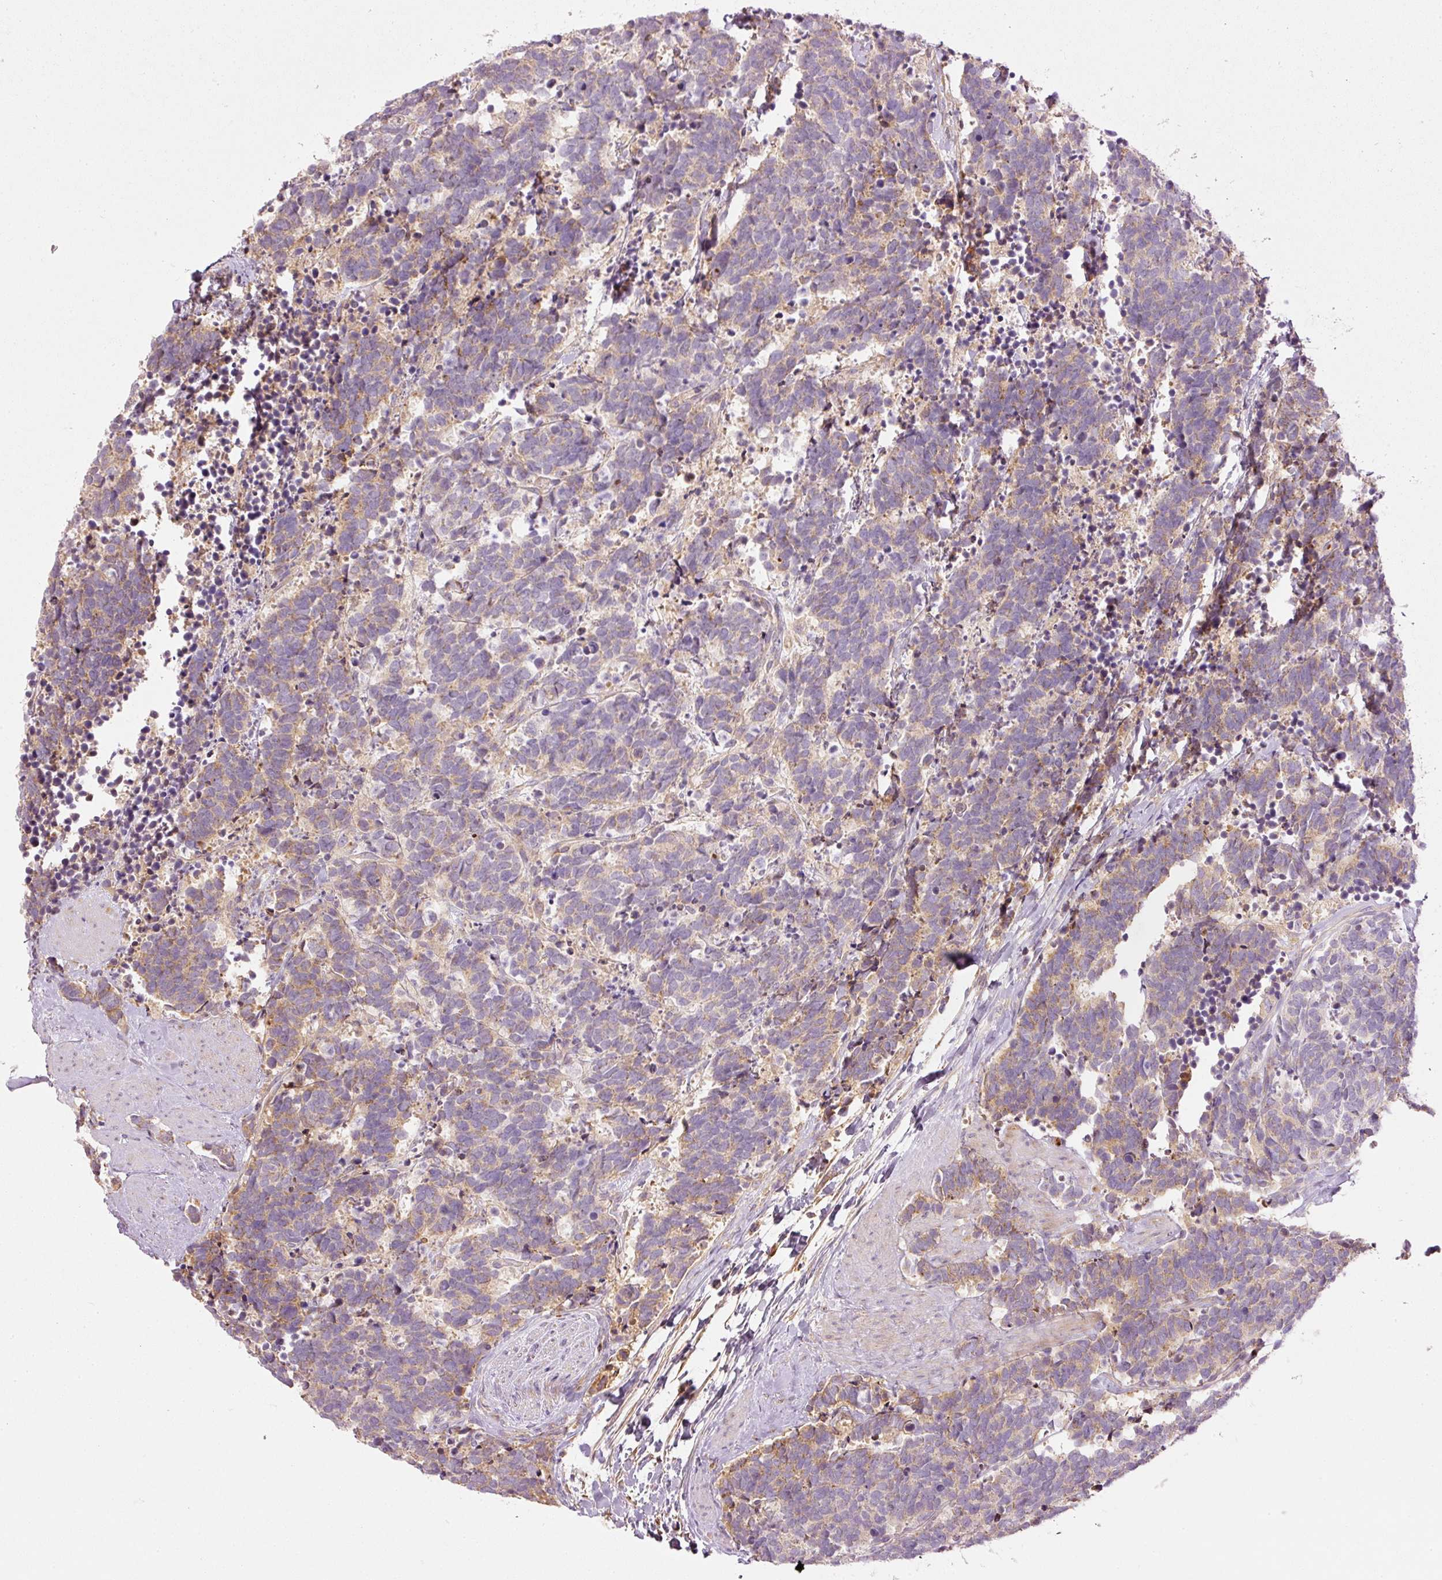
{"staining": {"intensity": "weak", "quantity": "25%-75%", "location": "cytoplasmic/membranous"}, "tissue": "carcinoid", "cell_type": "Tumor cells", "image_type": "cancer", "snomed": [{"axis": "morphology", "description": "Carcinoma, NOS"}, {"axis": "morphology", "description": "Carcinoid, malignant, NOS"}, {"axis": "topography", "description": "Prostate"}], "caption": "Human carcinoid stained with a protein marker displays weak staining in tumor cells.", "gene": "SERPING1", "patient": {"sex": "male", "age": 57}}